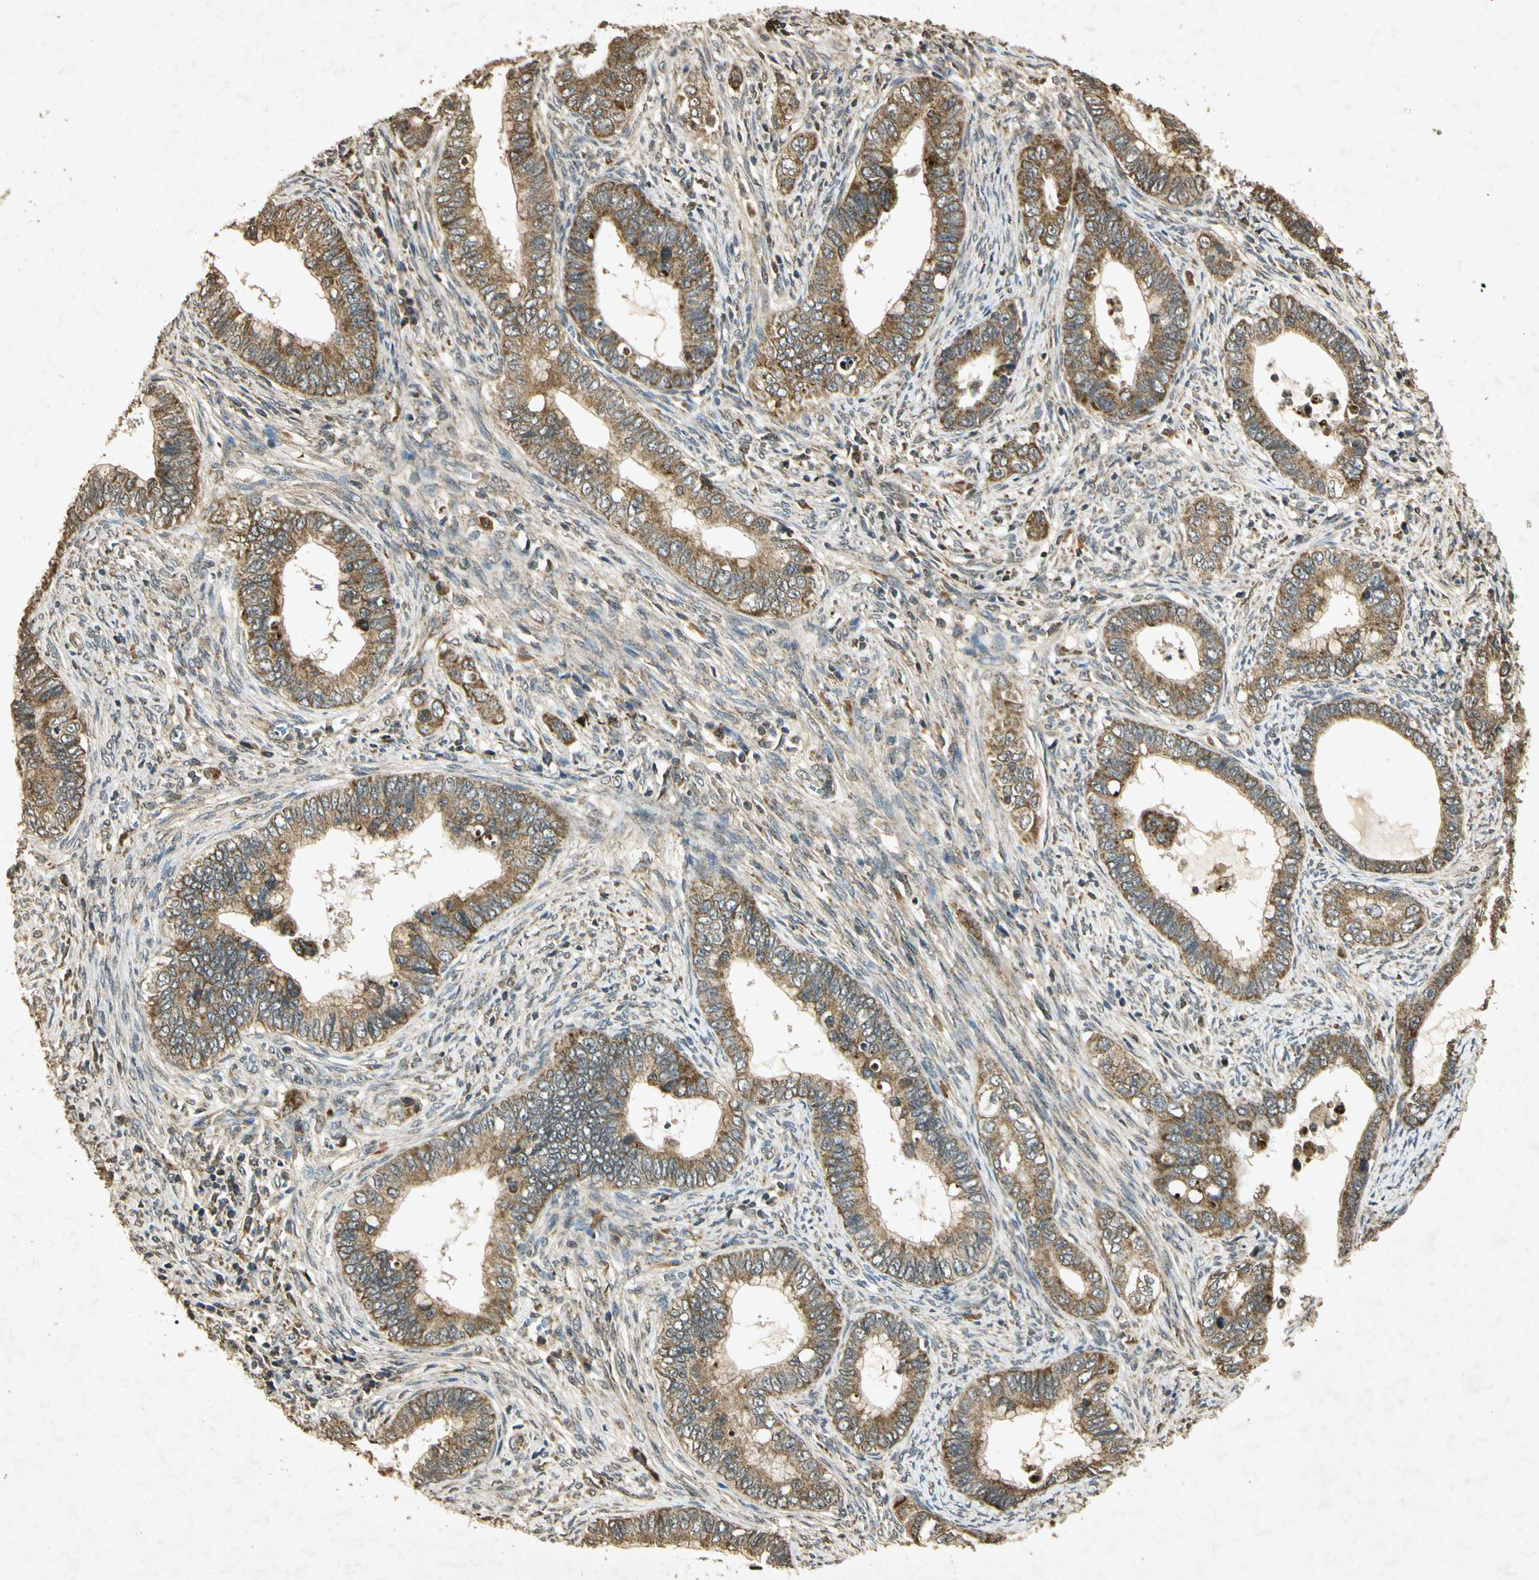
{"staining": {"intensity": "weak", "quantity": ">75%", "location": "cytoplasmic/membranous"}, "tissue": "cervical cancer", "cell_type": "Tumor cells", "image_type": "cancer", "snomed": [{"axis": "morphology", "description": "Adenocarcinoma, NOS"}, {"axis": "topography", "description": "Cervix"}], "caption": "An immunohistochemistry micrograph of neoplastic tissue is shown. Protein staining in brown labels weak cytoplasmic/membranous positivity in cervical cancer (adenocarcinoma) within tumor cells.", "gene": "PRDX3", "patient": {"sex": "female", "age": 44}}